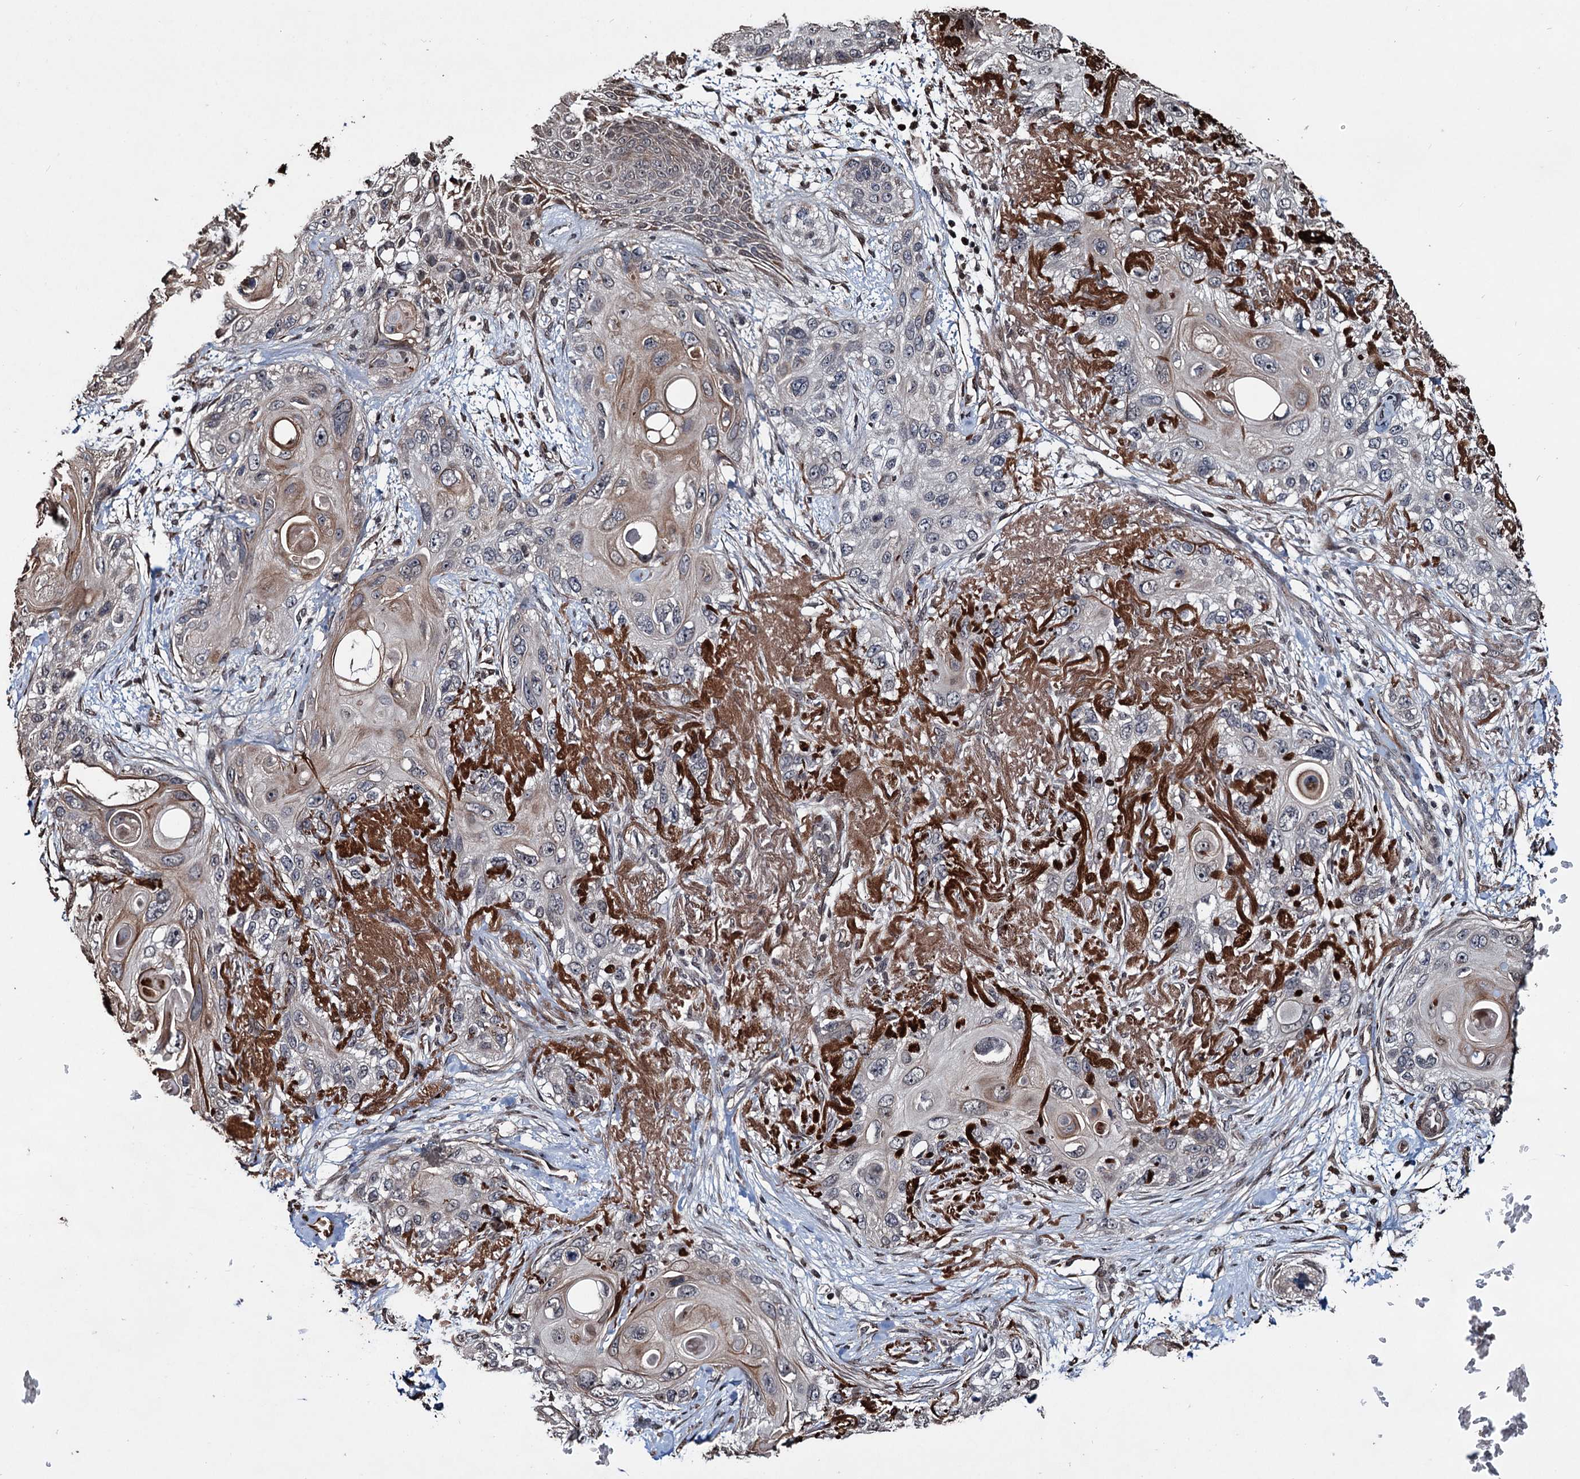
{"staining": {"intensity": "moderate", "quantity": "<25%", "location": "cytoplasmic/membranous"}, "tissue": "skin cancer", "cell_type": "Tumor cells", "image_type": "cancer", "snomed": [{"axis": "morphology", "description": "Normal tissue, NOS"}, {"axis": "morphology", "description": "Squamous cell carcinoma, NOS"}, {"axis": "topography", "description": "Skin"}], "caption": "Immunohistochemistry image of human skin squamous cell carcinoma stained for a protein (brown), which reveals low levels of moderate cytoplasmic/membranous positivity in about <25% of tumor cells.", "gene": "EYA4", "patient": {"sex": "male", "age": 72}}